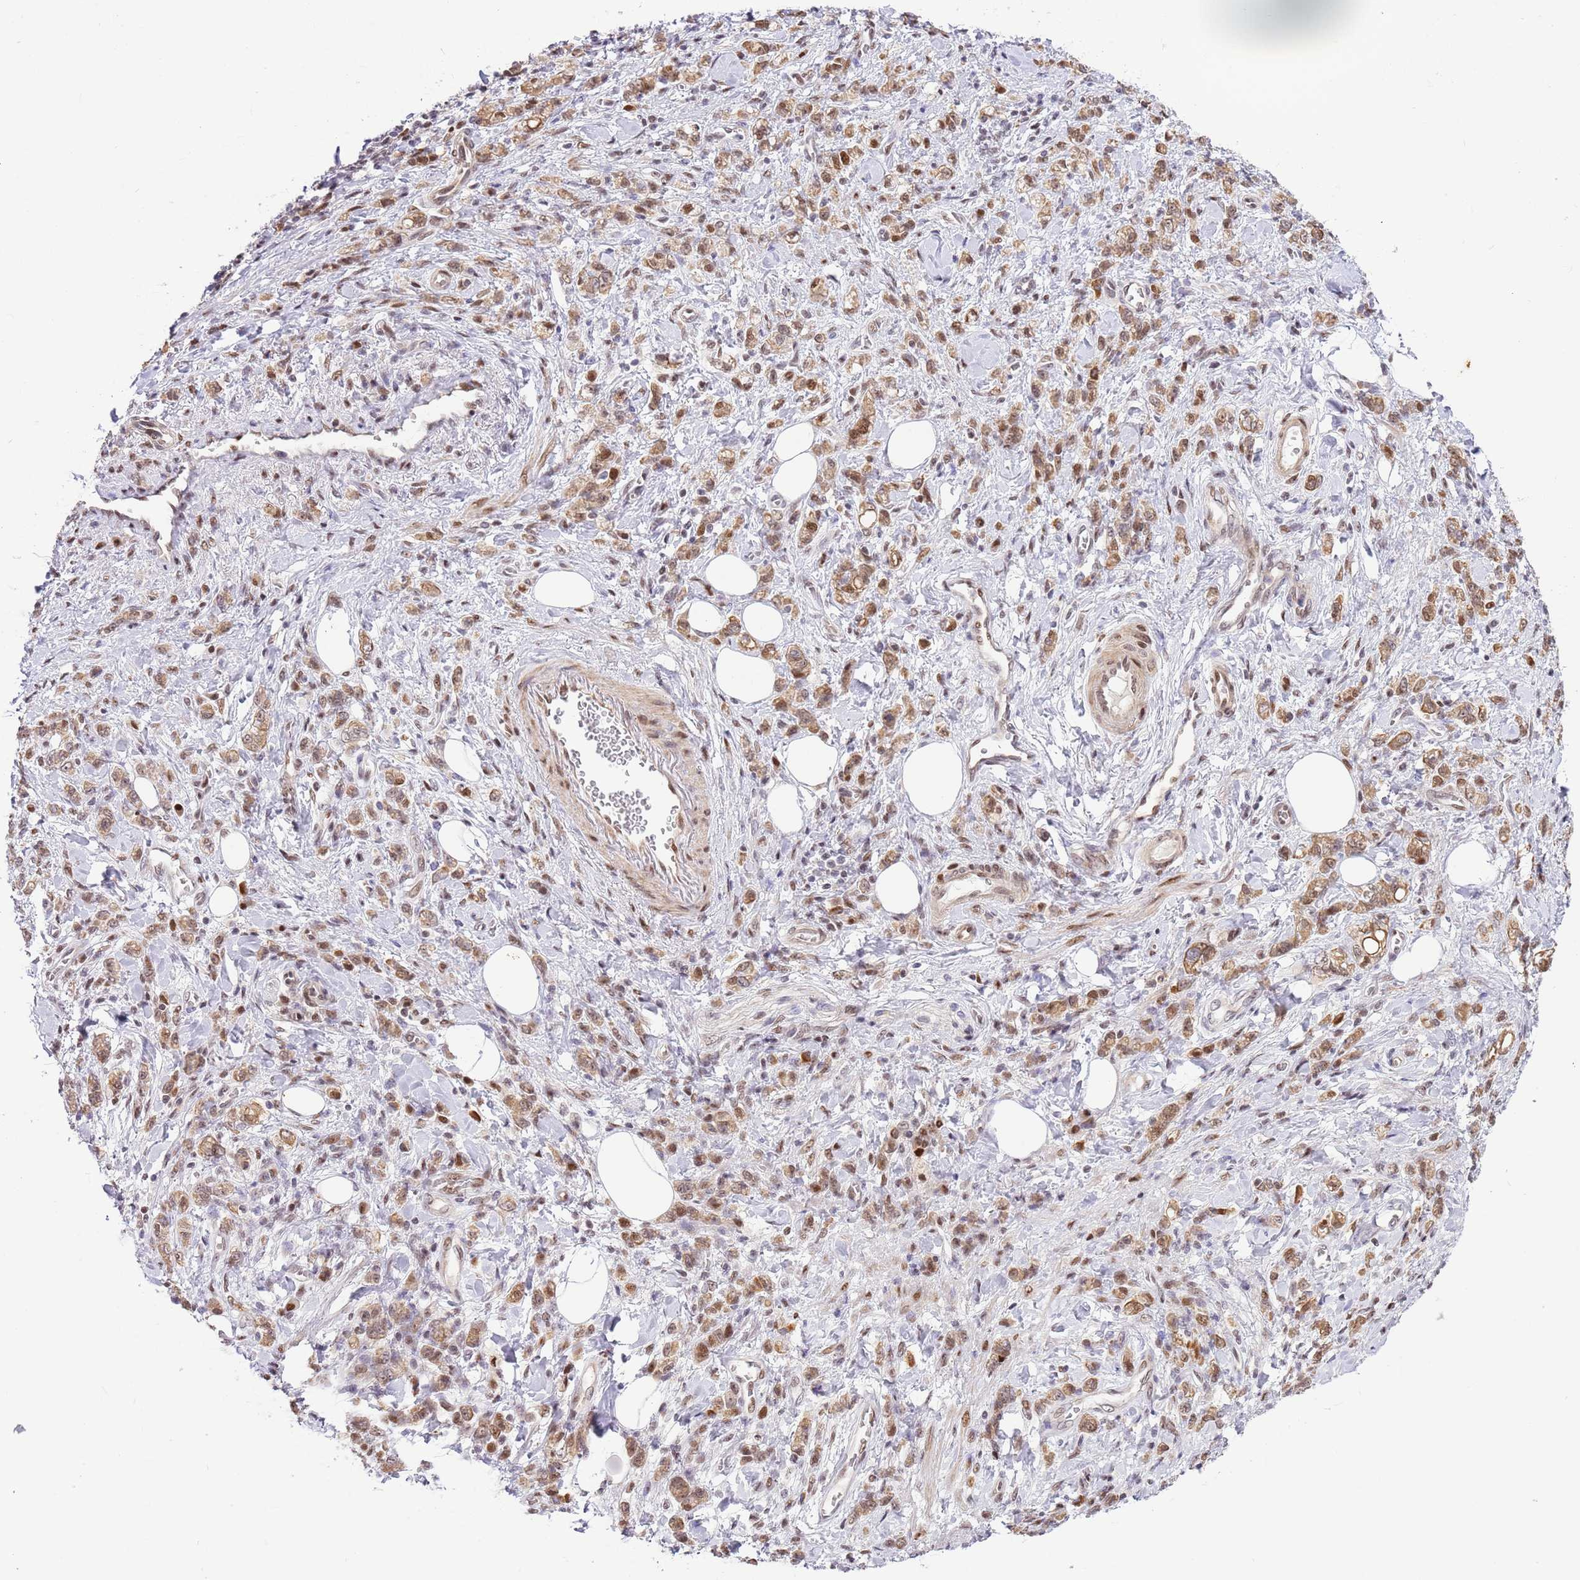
{"staining": {"intensity": "moderate", "quantity": ">75%", "location": "nuclear"}, "tissue": "stomach cancer", "cell_type": "Tumor cells", "image_type": "cancer", "snomed": [{"axis": "morphology", "description": "Adenocarcinoma, NOS"}, {"axis": "topography", "description": "Stomach"}], "caption": "Immunohistochemical staining of human stomach cancer exhibits moderate nuclear protein positivity in about >75% of tumor cells.", "gene": "RFK", "patient": {"sex": "male", "age": 77}}